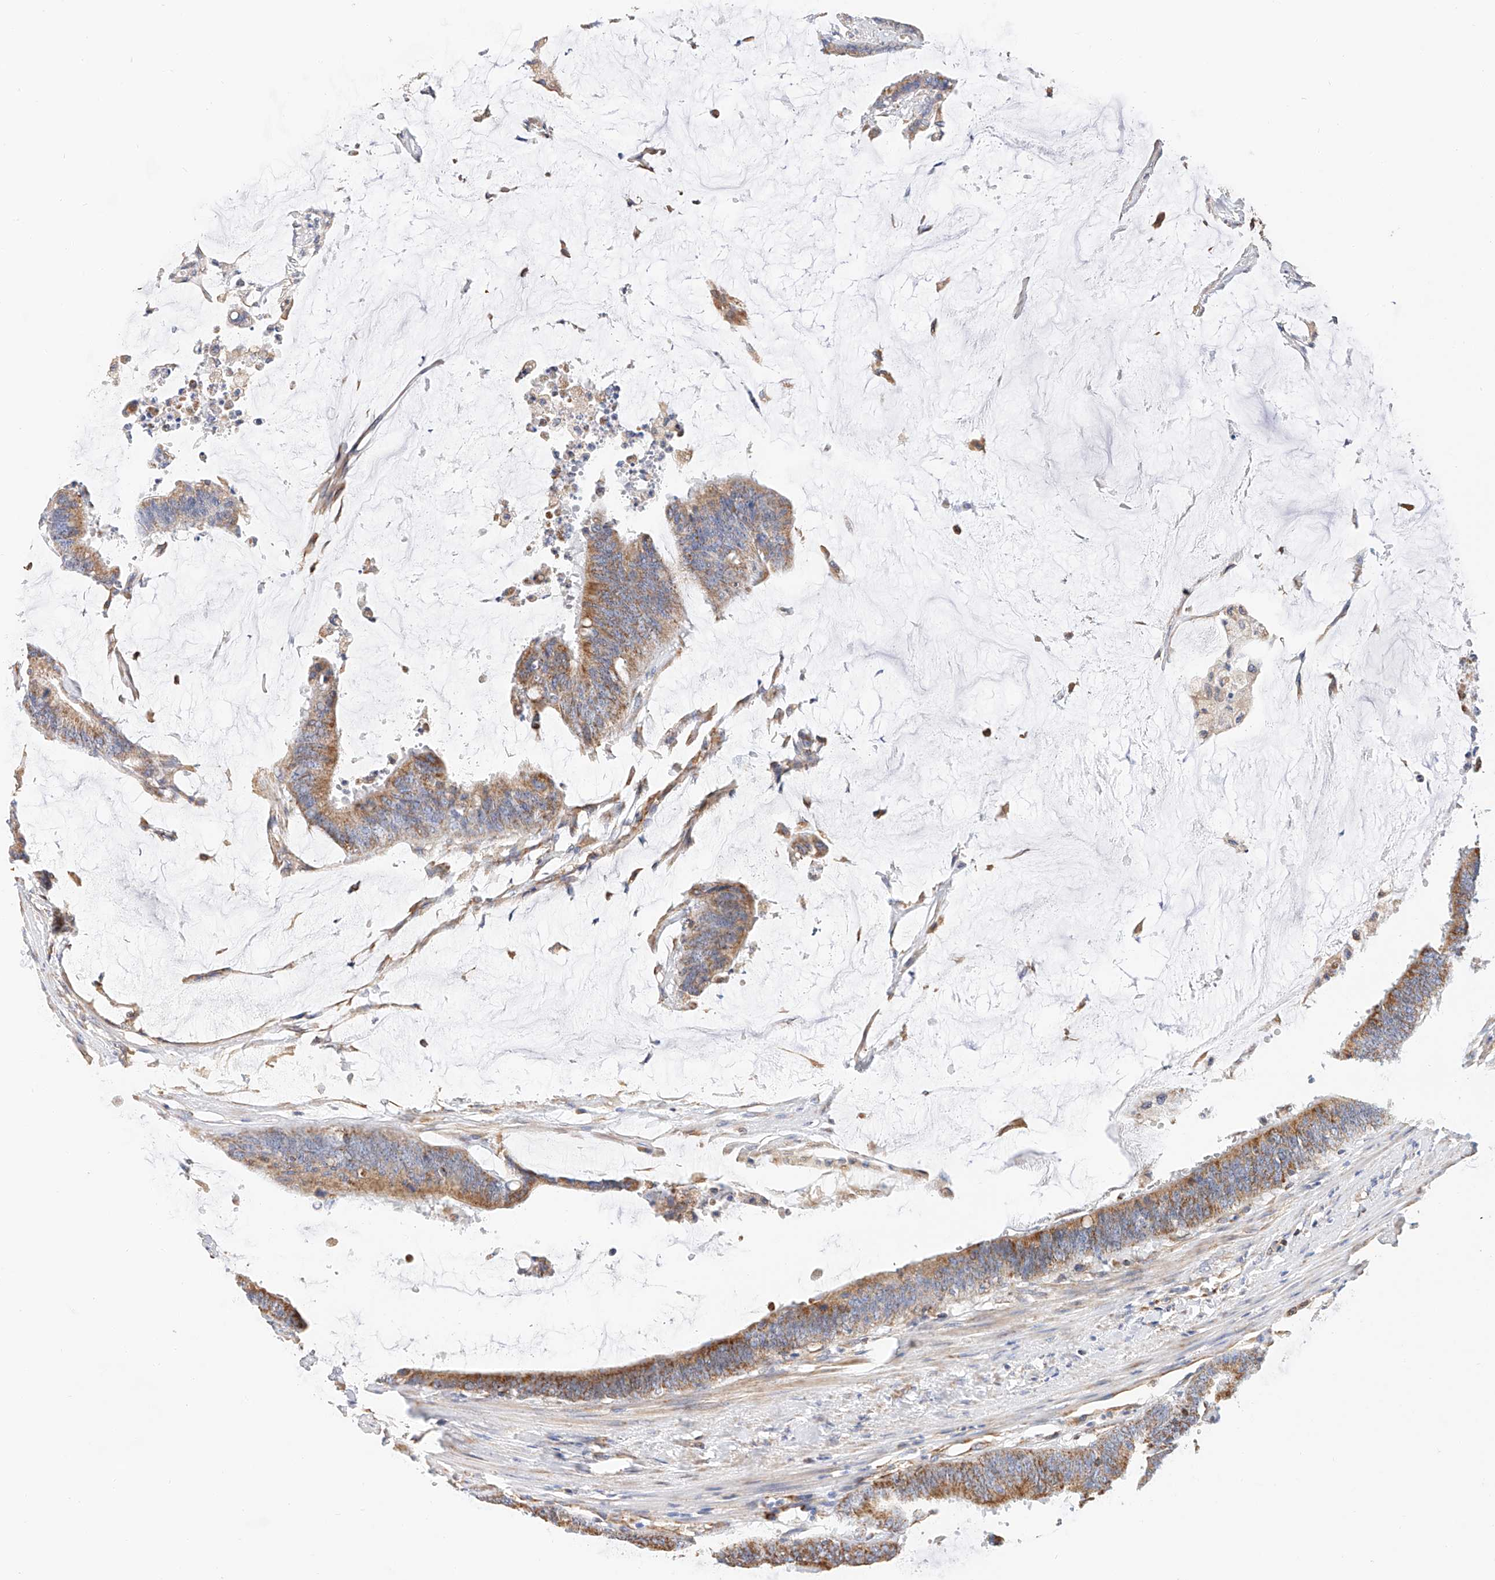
{"staining": {"intensity": "moderate", "quantity": ">75%", "location": "cytoplasmic/membranous"}, "tissue": "colorectal cancer", "cell_type": "Tumor cells", "image_type": "cancer", "snomed": [{"axis": "morphology", "description": "Adenocarcinoma, NOS"}, {"axis": "topography", "description": "Rectum"}], "caption": "This is a photomicrograph of IHC staining of colorectal cancer (adenocarcinoma), which shows moderate staining in the cytoplasmic/membranous of tumor cells.", "gene": "NDUFV3", "patient": {"sex": "female", "age": 66}}